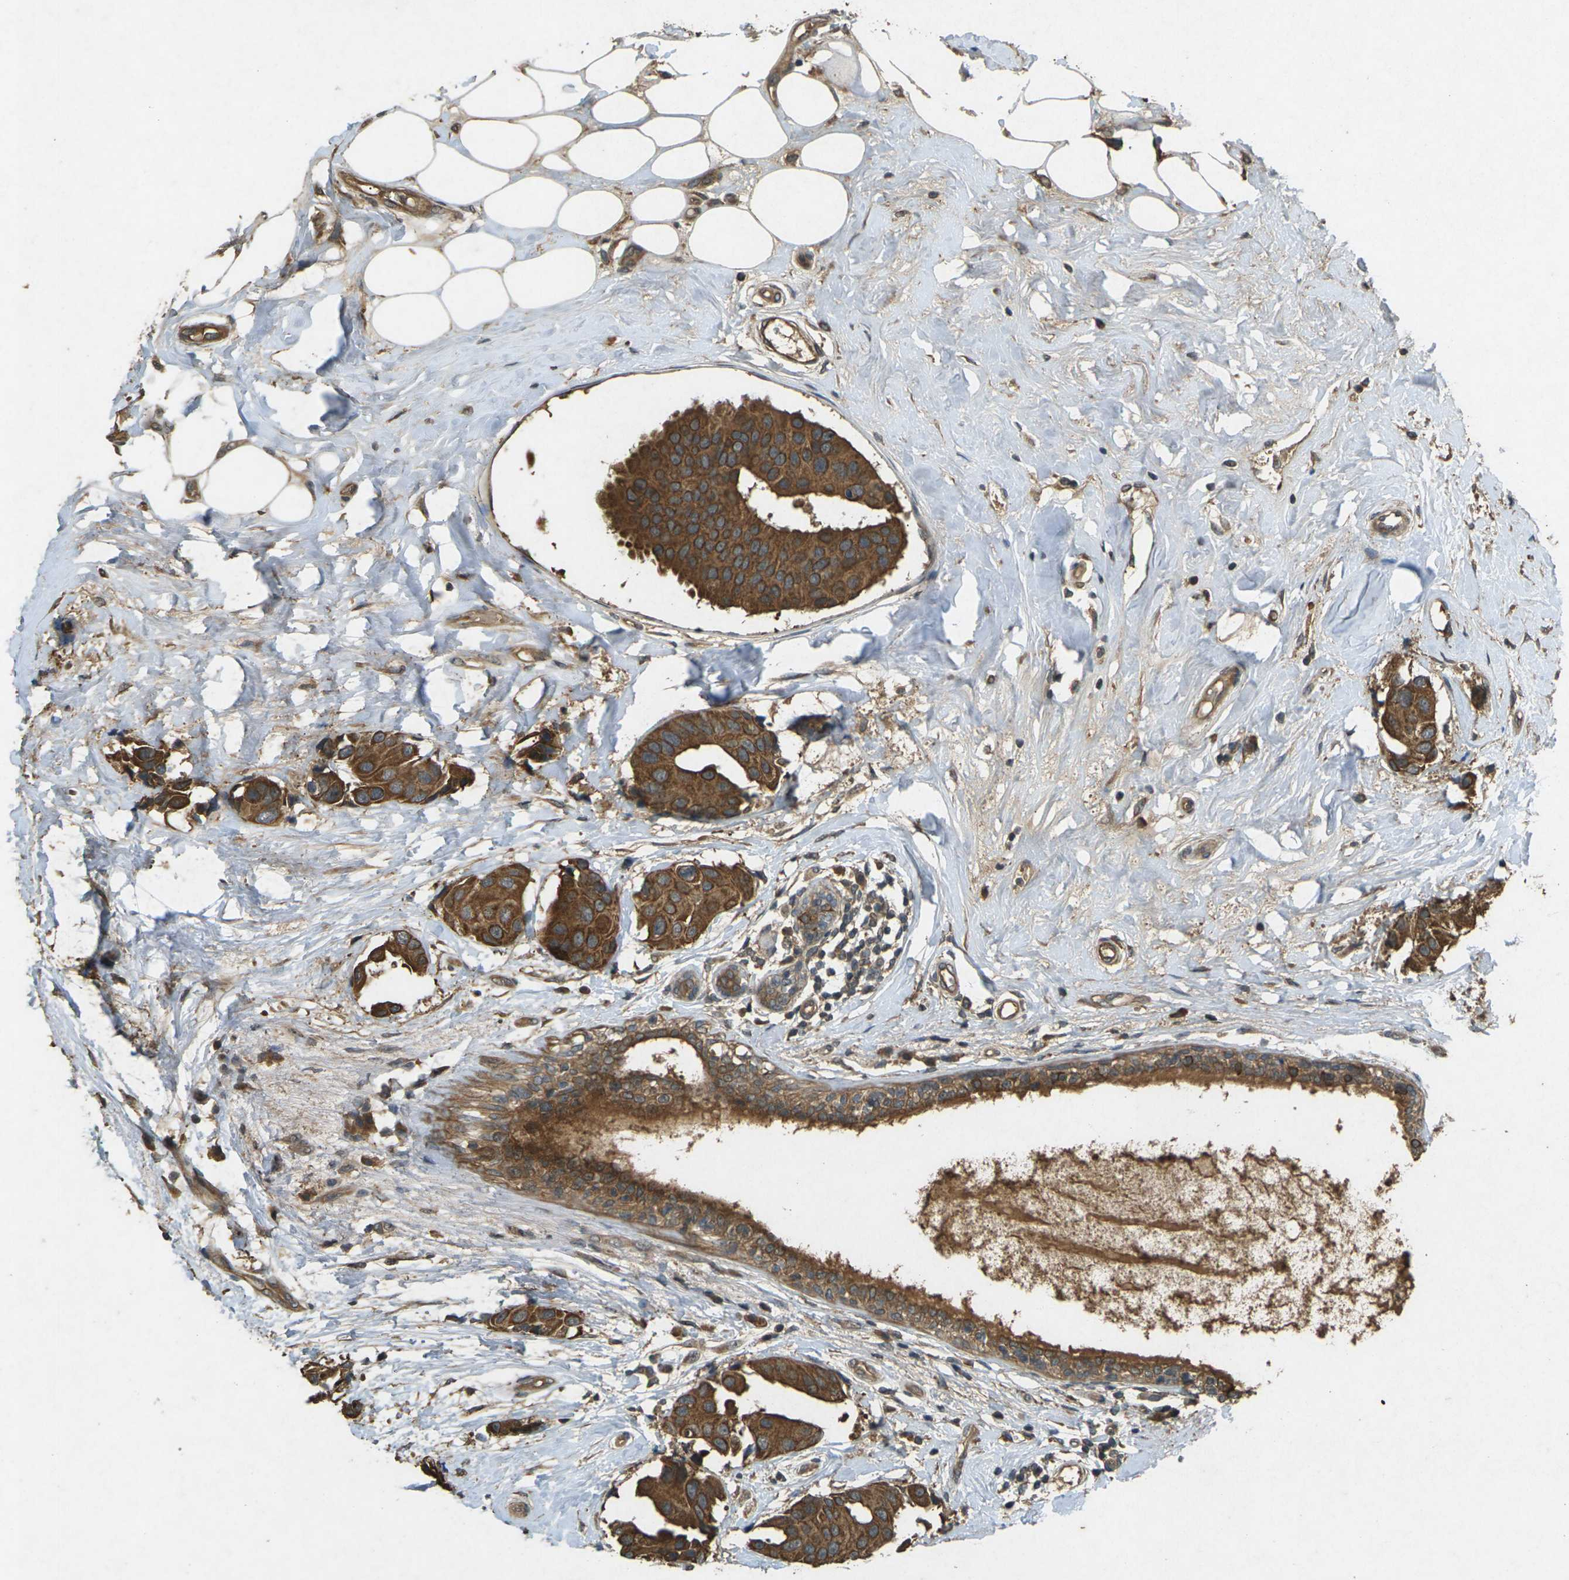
{"staining": {"intensity": "strong", "quantity": ">75%", "location": "cytoplasmic/membranous"}, "tissue": "breast cancer", "cell_type": "Tumor cells", "image_type": "cancer", "snomed": [{"axis": "morphology", "description": "Normal tissue, NOS"}, {"axis": "morphology", "description": "Duct carcinoma"}, {"axis": "topography", "description": "Breast"}], "caption": "Brown immunohistochemical staining in breast cancer (invasive ductal carcinoma) exhibits strong cytoplasmic/membranous staining in about >75% of tumor cells. (Brightfield microscopy of DAB IHC at high magnification).", "gene": "TAP1", "patient": {"sex": "female", "age": 39}}